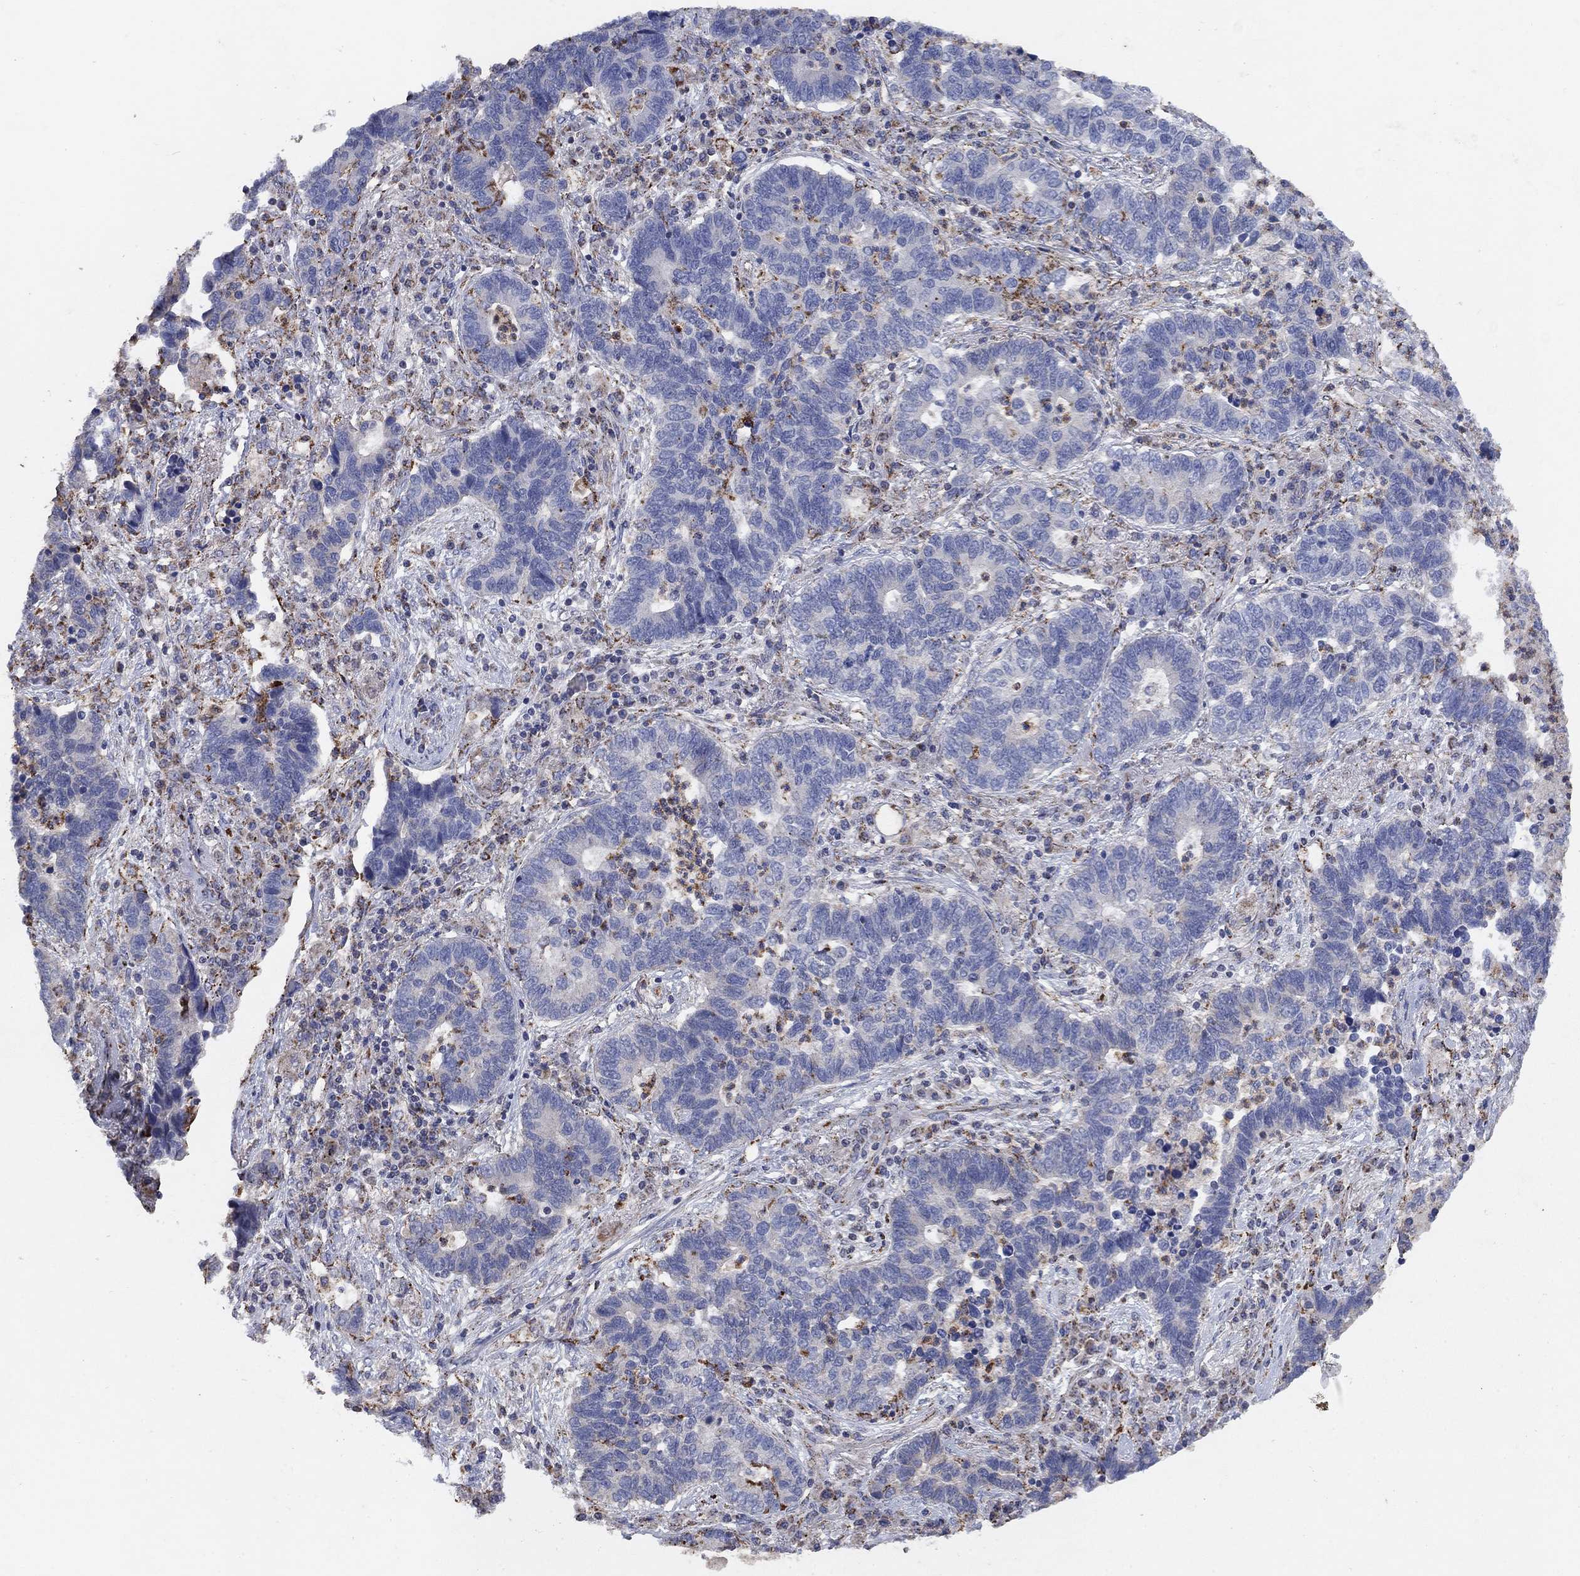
{"staining": {"intensity": "negative", "quantity": "none", "location": "none"}, "tissue": "lung cancer", "cell_type": "Tumor cells", "image_type": "cancer", "snomed": [{"axis": "morphology", "description": "Adenocarcinoma, NOS"}, {"axis": "topography", "description": "Lung"}], "caption": "High magnification brightfield microscopy of lung cancer stained with DAB (3,3'-diaminobenzidine) (brown) and counterstained with hematoxylin (blue): tumor cells show no significant staining.", "gene": "PNPLA2", "patient": {"sex": "female", "age": 57}}